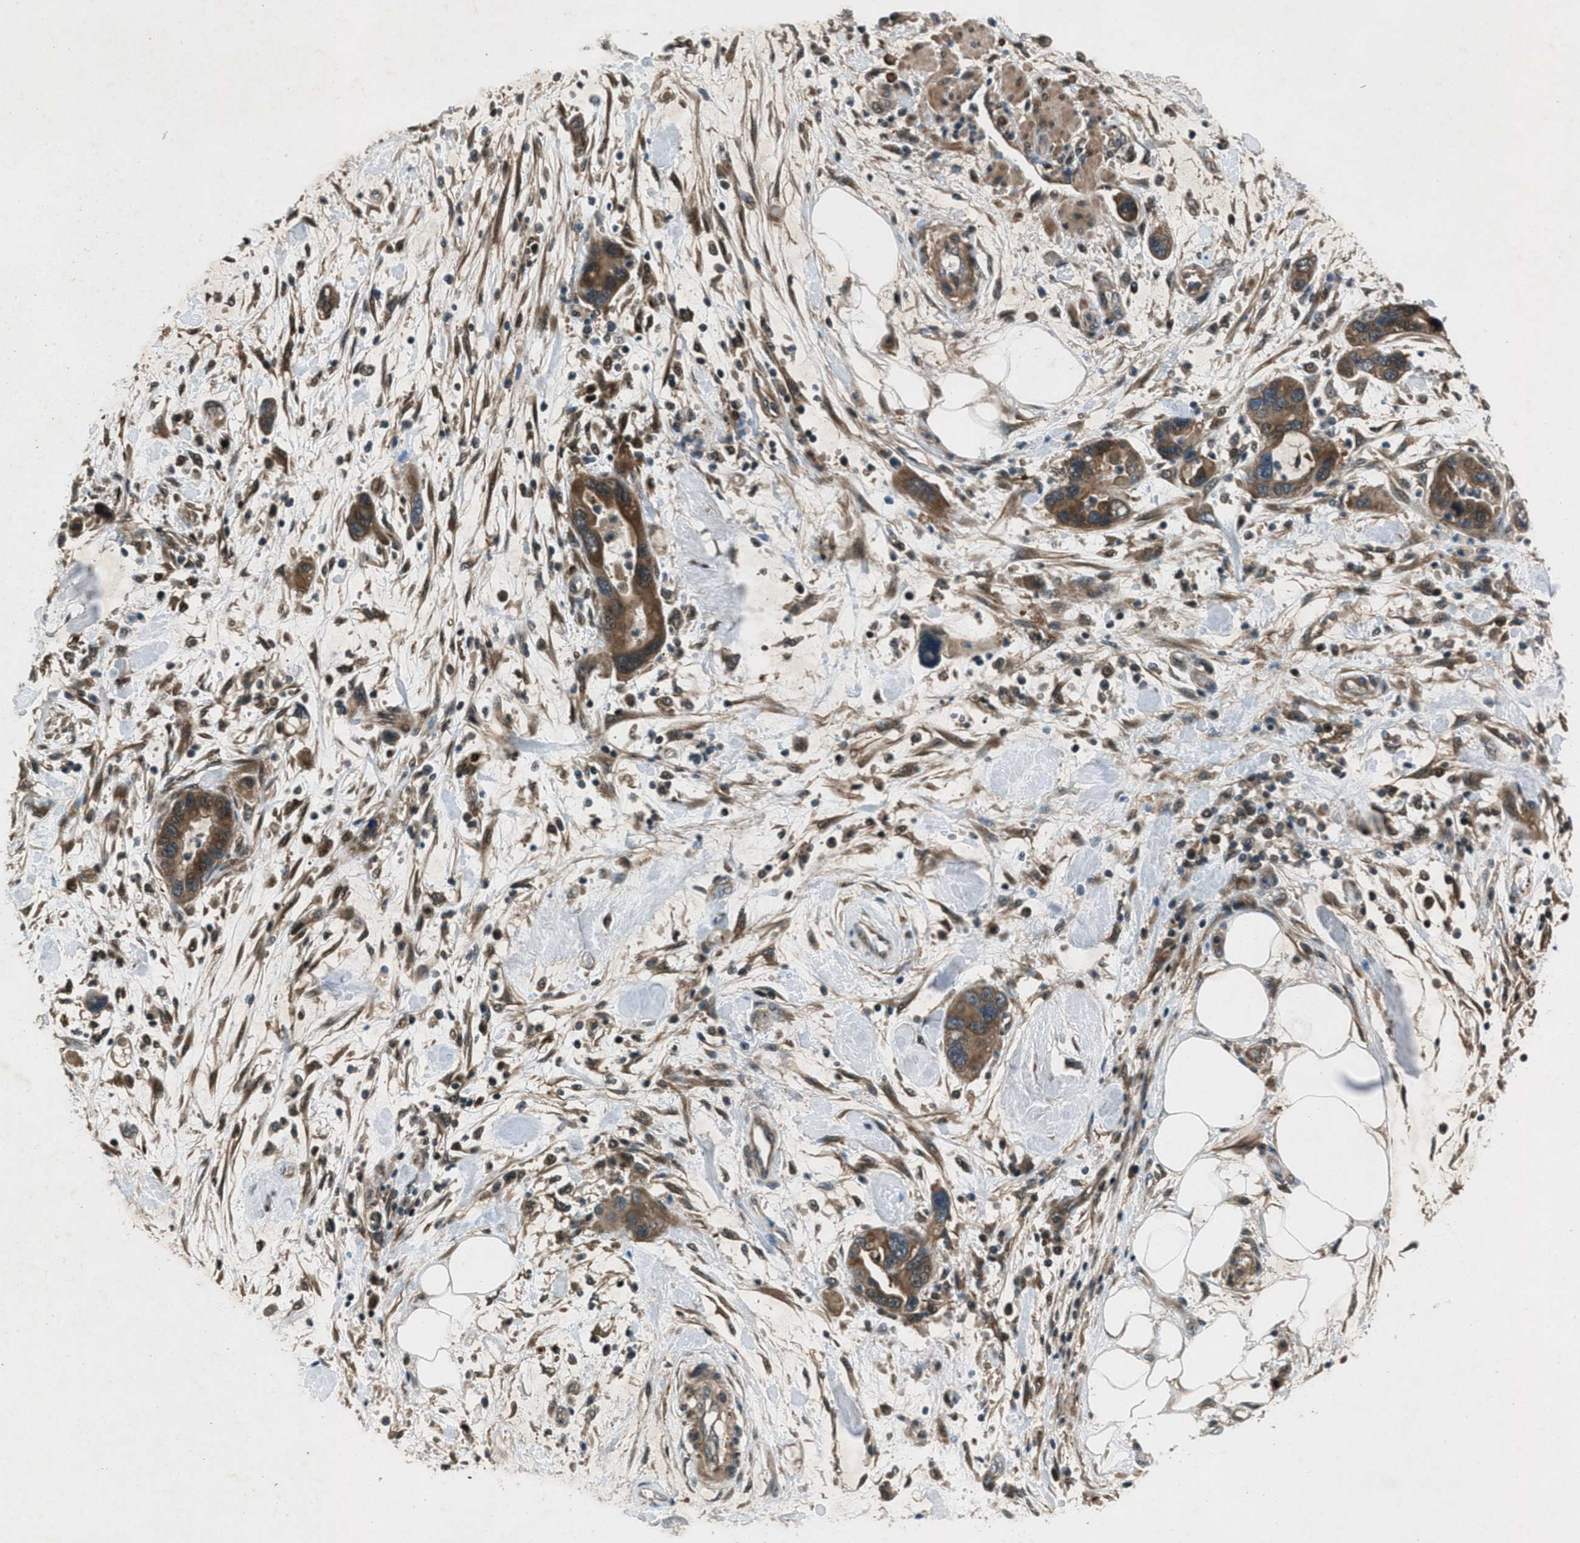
{"staining": {"intensity": "moderate", "quantity": ">75%", "location": "cytoplasmic/membranous"}, "tissue": "pancreatic cancer", "cell_type": "Tumor cells", "image_type": "cancer", "snomed": [{"axis": "morphology", "description": "Normal tissue, NOS"}, {"axis": "morphology", "description": "Adenocarcinoma, NOS"}, {"axis": "topography", "description": "Pancreas"}], "caption": "Immunohistochemistry (IHC) of adenocarcinoma (pancreatic) reveals medium levels of moderate cytoplasmic/membranous staining in approximately >75% of tumor cells.", "gene": "EPSTI1", "patient": {"sex": "female", "age": 71}}